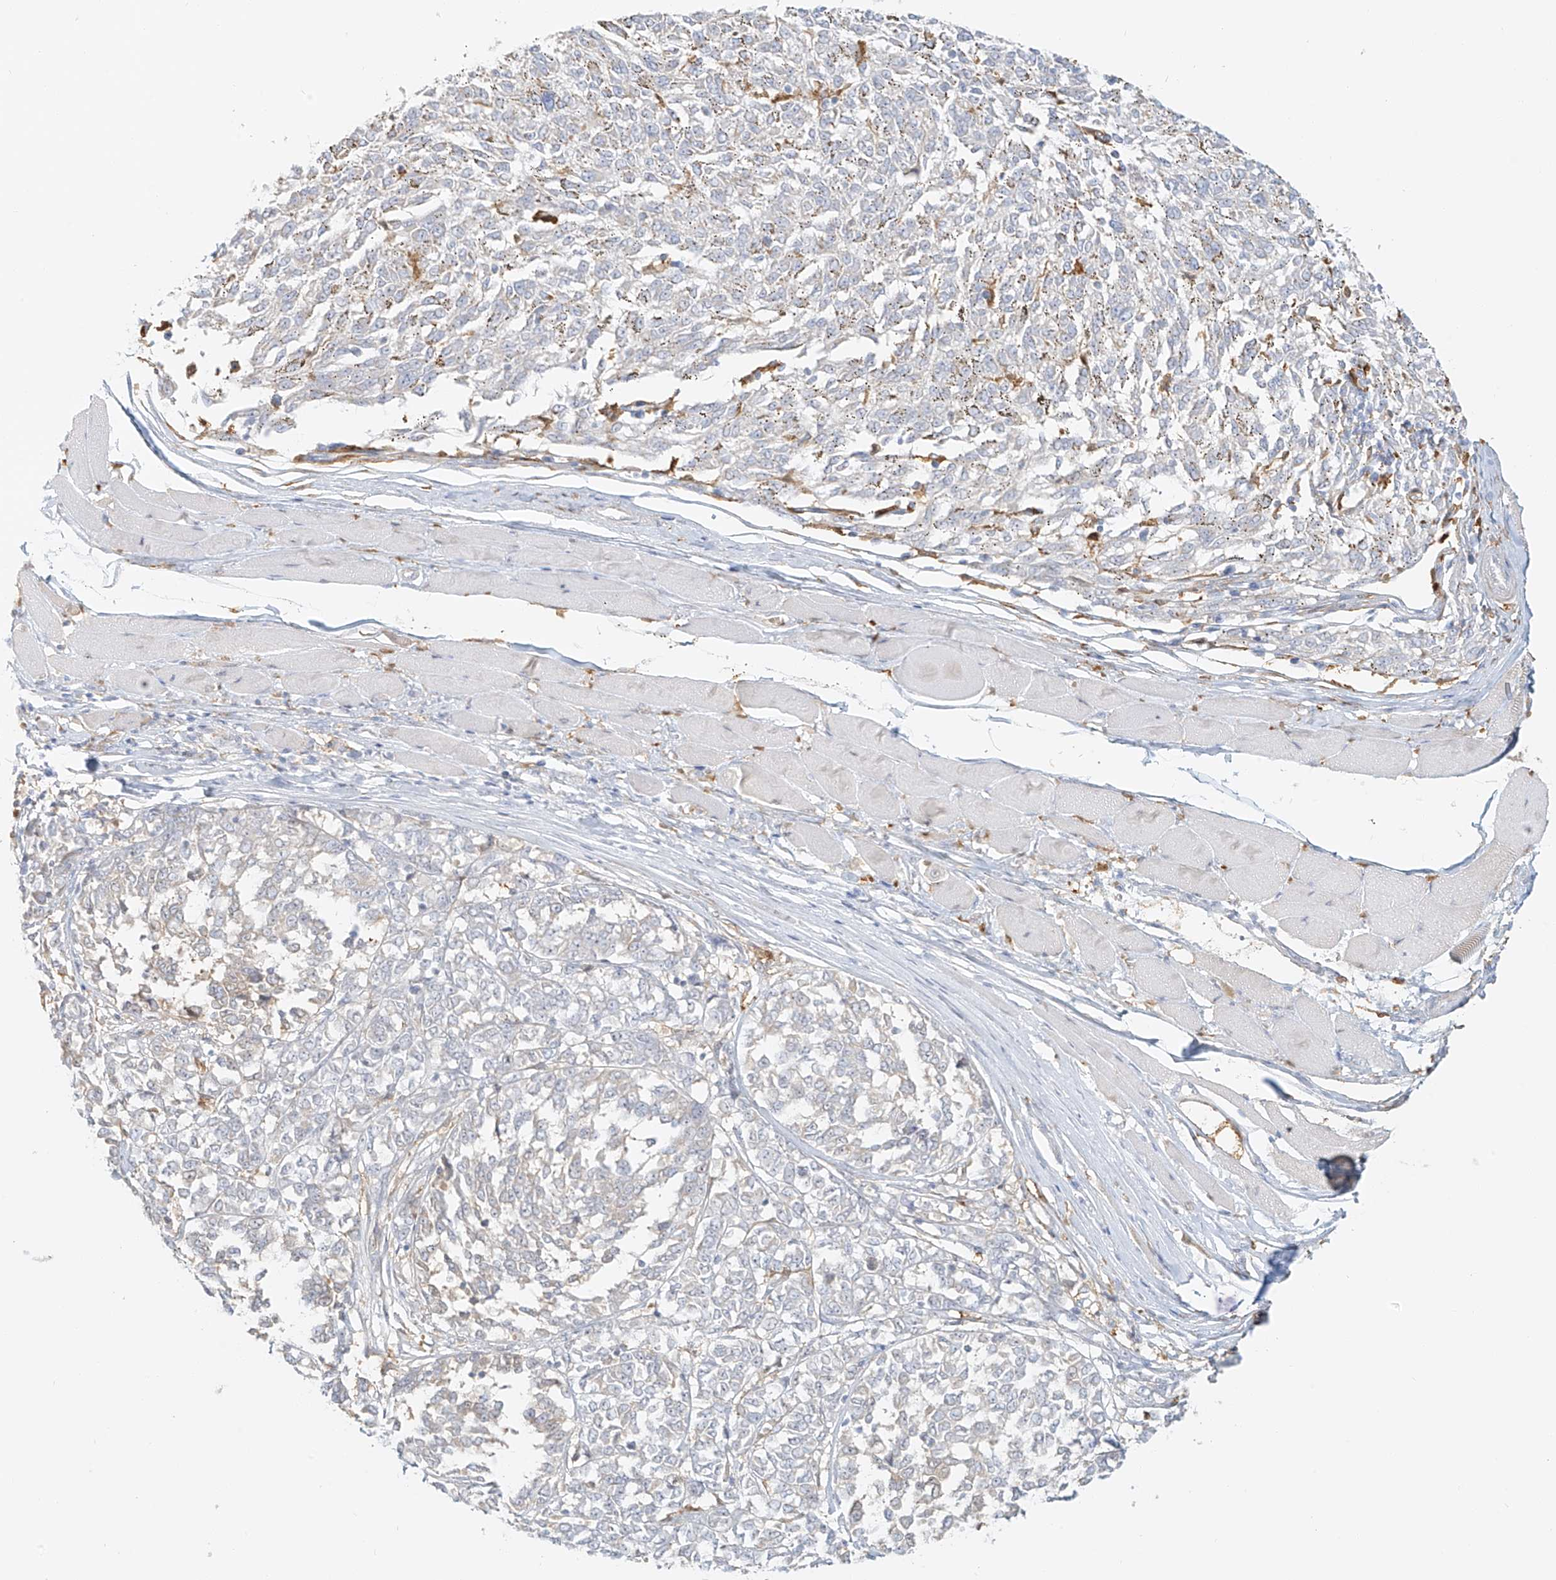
{"staining": {"intensity": "negative", "quantity": "none", "location": "none"}, "tissue": "melanoma", "cell_type": "Tumor cells", "image_type": "cancer", "snomed": [{"axis": "morphology", "description": "Malignant melanoma, NOS"}, {"axis": "topography", "description": "Skin"}], "caption": "A high-resolution micrograph shows IHC staining of malignant melanoma, which demonstrates no significant expression in tumor cells. (Immunohistochemistry (ihc), brightfield microscopy, high magnification).", "gene": "UPK1B", "patient": {"sex": "female", "age": 72}}